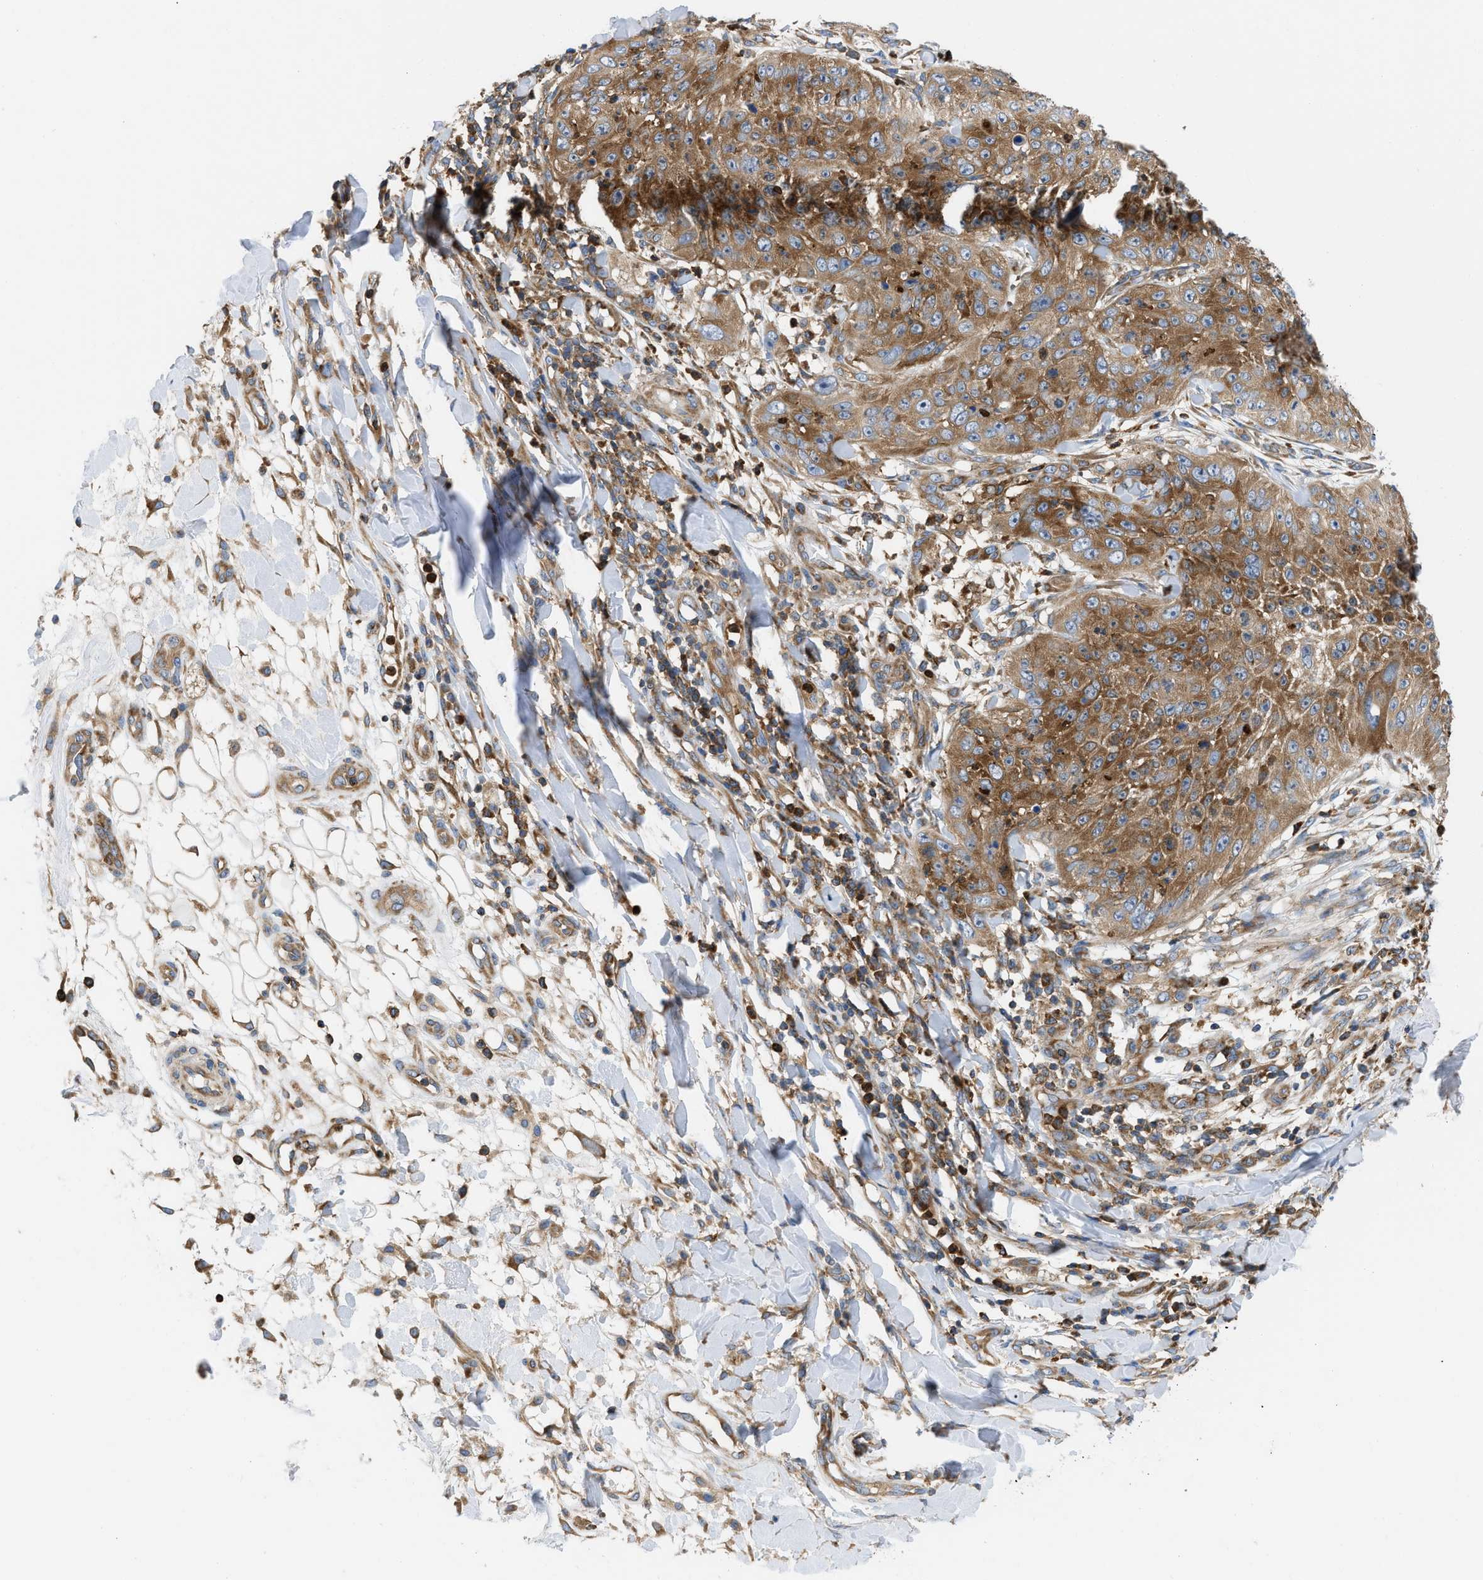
{"staining": {"intensity": "moderate", "quantity": ">75%", "location": "cytoplasmic/membranous"}, "tissue": "skin cancer", "cell_type": "Tumor cells", "image_type": "cancer", "snomed": [{"axis": "morphology", "description": "Squamous cell carcinoma, NOS"}, {"axis": "topography", "description": "Skin"}], "caption": "Squamous cell carcinoma (skin) stained with IHC exhibits moderate cytoplasmic/membranous positivity in about >75% of tumor cells.", "gene": "GPAT4", "patient": {"sex": "female", "age": 80}}